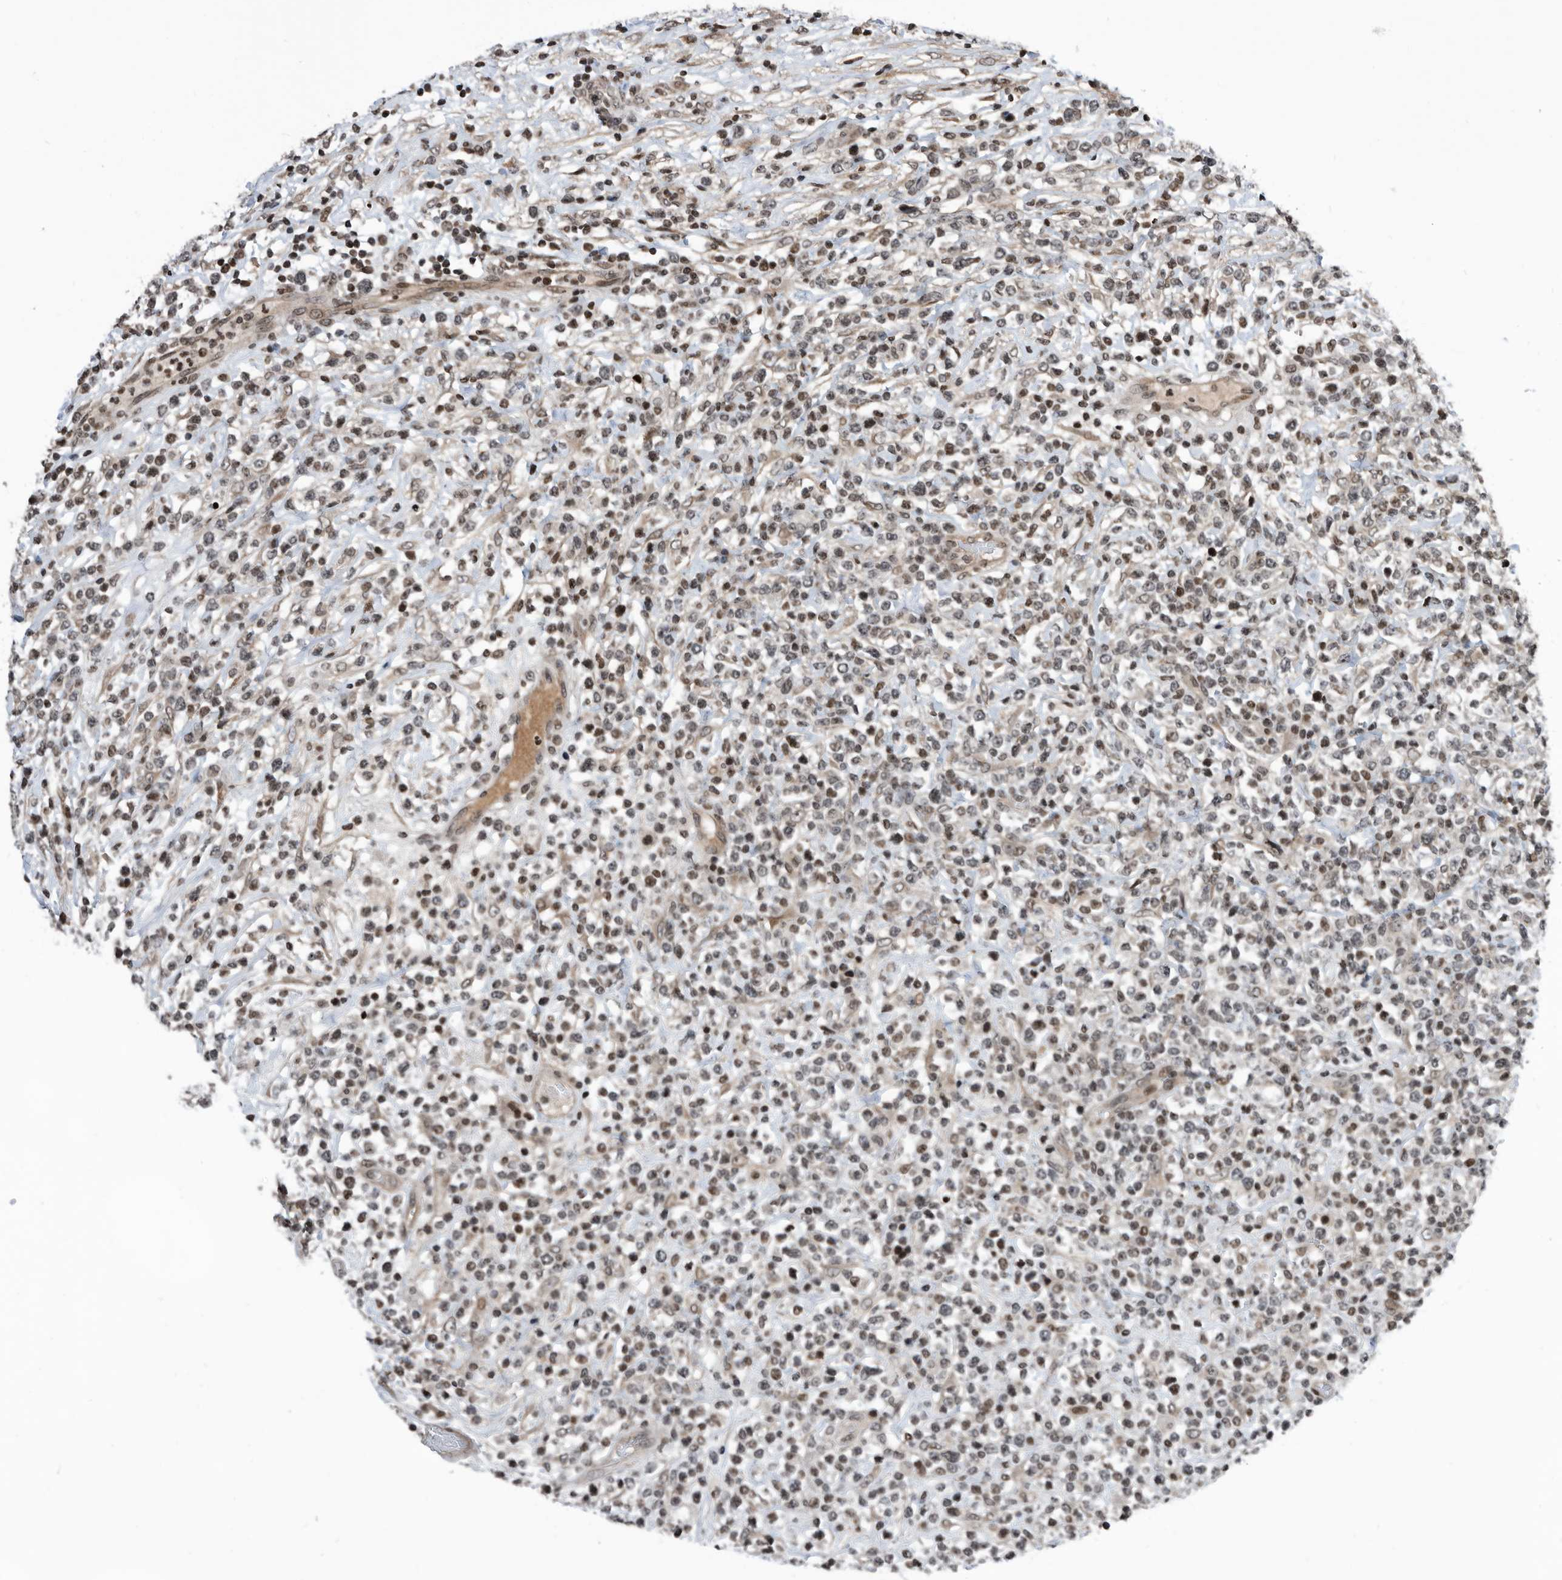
{"staining": {"intensity": "moderate", "quantity": "25%-75%", "location": "nuclear"}, "tissue": "lymphoma", "cell_type": "Tumor cells", "image_type": "cancer", "snomed": [{"axis": "morphology", "description": "Malignant lymphoma, non-Hodgkin's type, High grade"}, {"axis": "topography", "description": "Colon"}], "caption": "High-magnification brightfield microscopy of lymphoma stained with DAB (3,3'-diaminobenzidine) (brown) and counterstained with hematoxylin (blue). tumor cells exhibit moderate nuclear staining is appreciated in about25%-75% of cells.", "gene": "SNRNP48", "patient": {"sex": "female", "age": 53}}